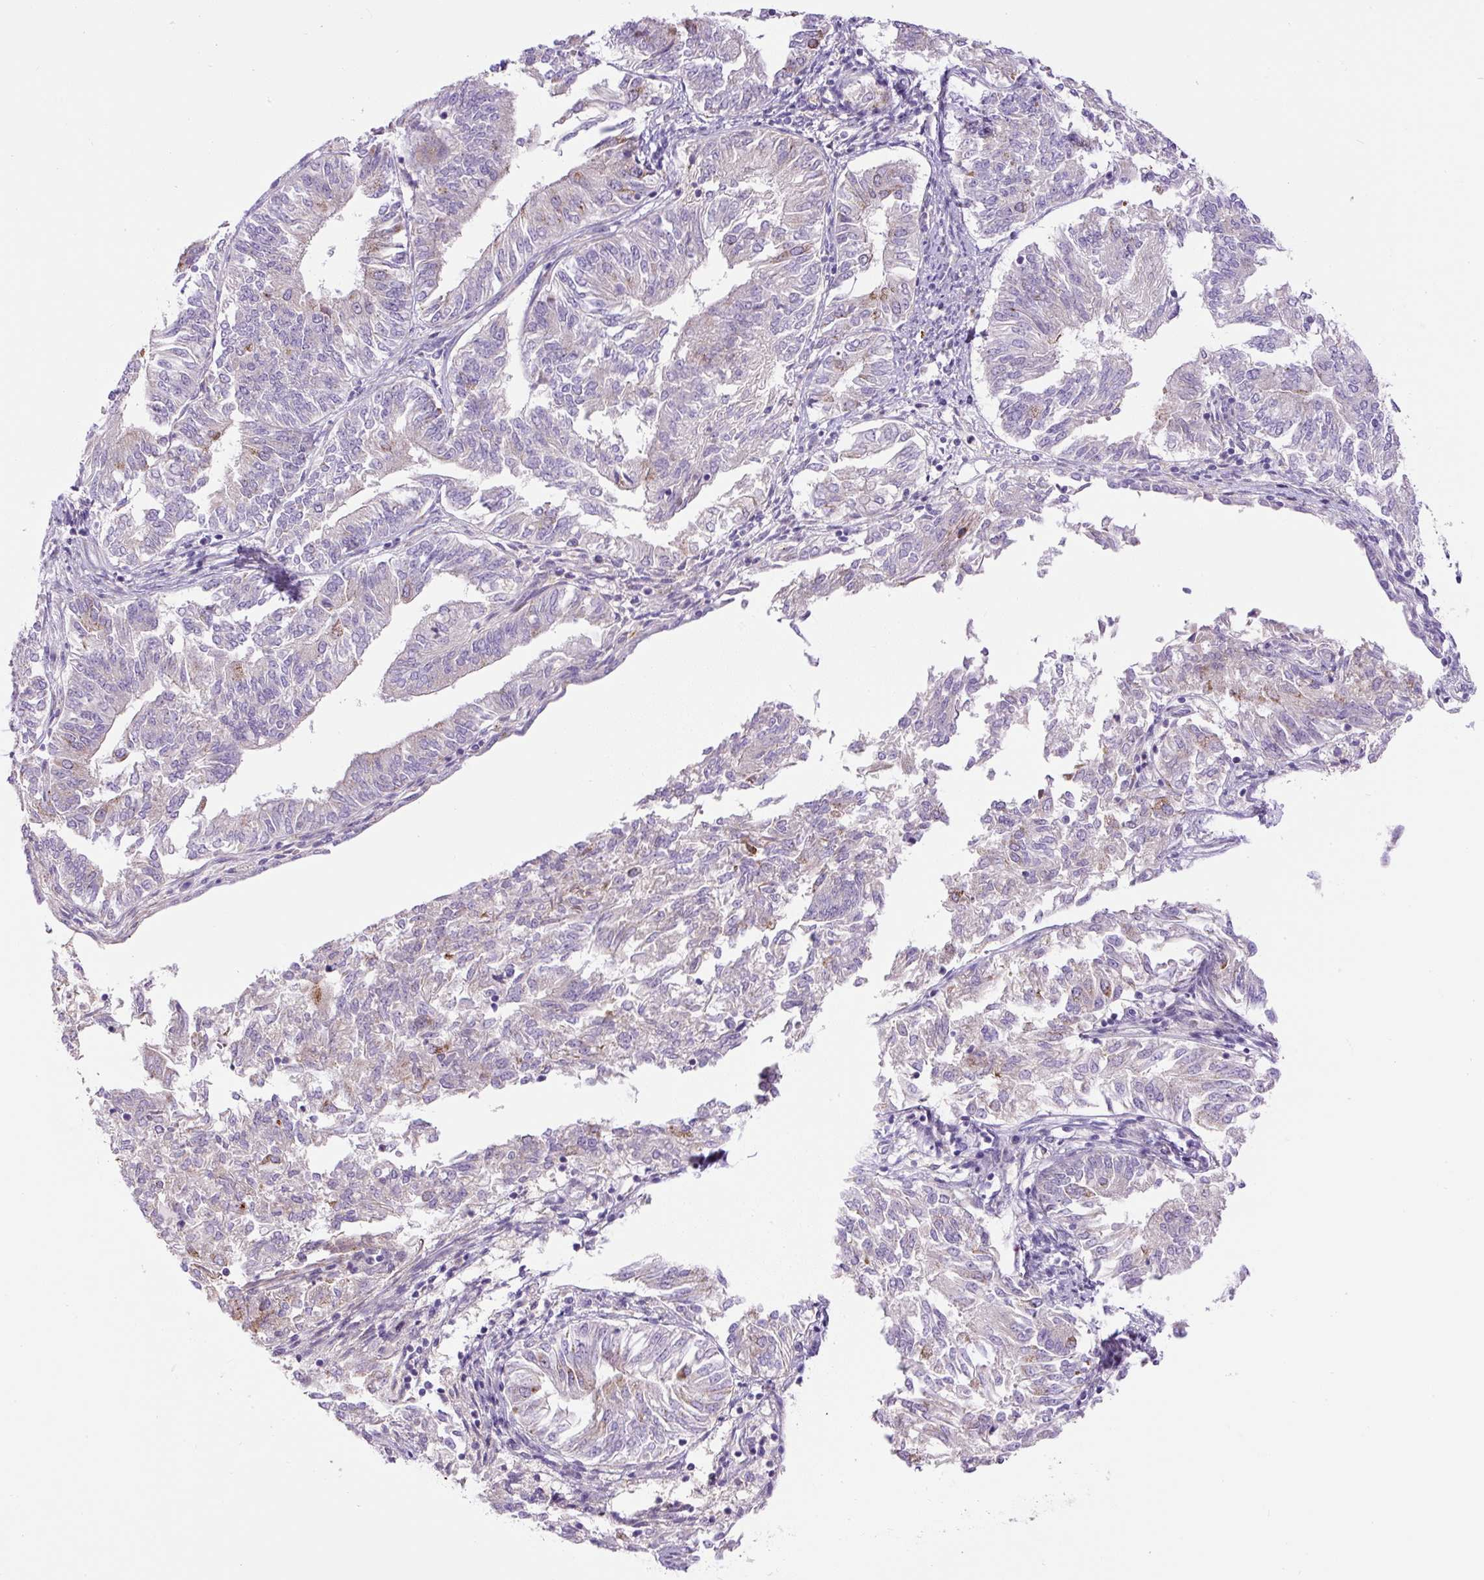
{"staining": {"intensity": "negative", "quantity": "none", "location": "none"}, "tissue": "endometrial cancer", "cell_type": "Tumor cells", "image_type": "cancer", "snomed": [{"axis": "morphology", "description": "Adenocarcinoma, NOS"}, {"axis": "topography", "description": "Endometrium"}], "caption": "Endometrial cancer was stained to show a protein in brown. There is no significant expression in tumor cells. (DAB (3,3'-diaminobenzidine) immunohistochemistry (IHC) with hematoxylin counter stain).", "gene": "ZNF596", "patient": {"sex": "female", "age": 58}}